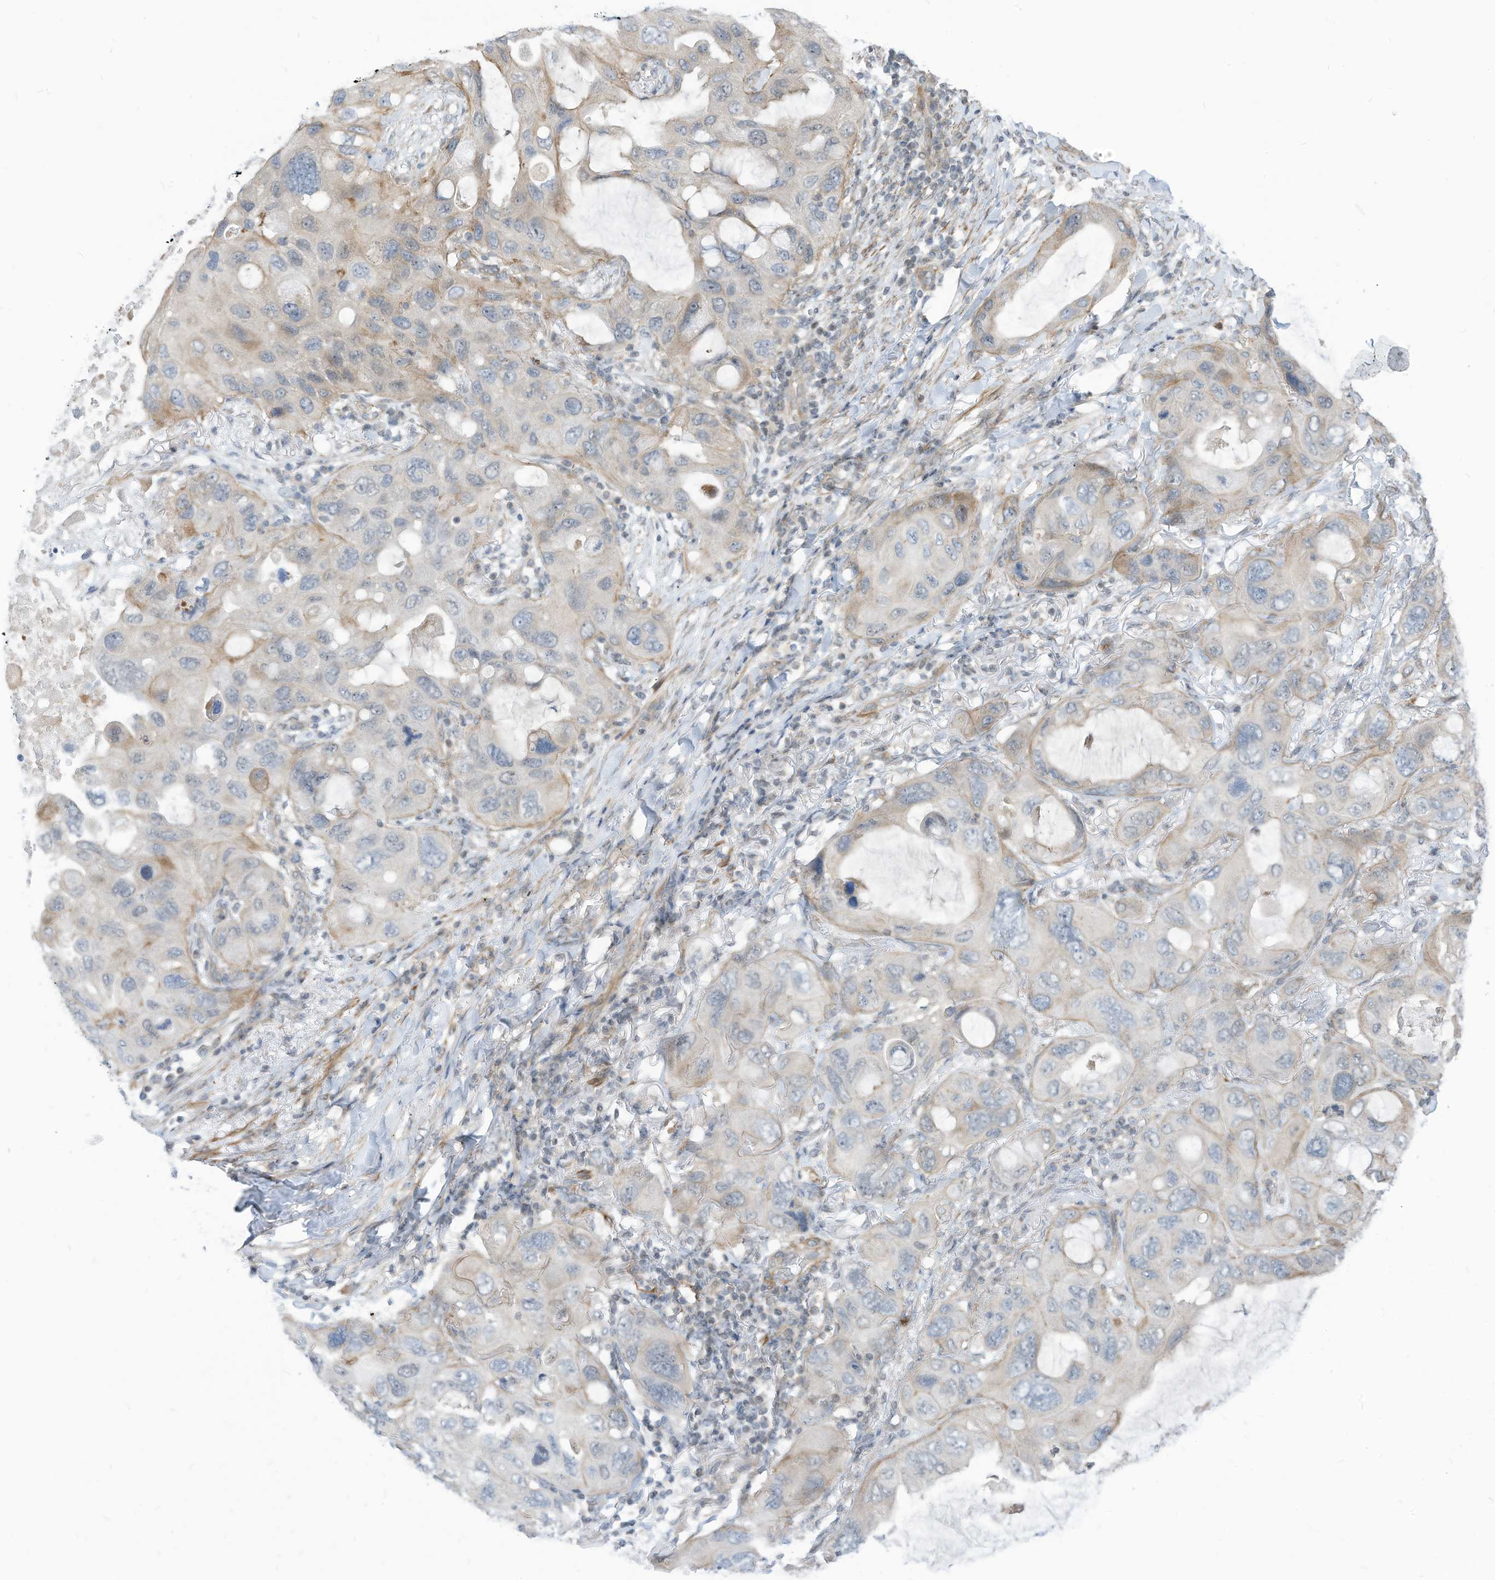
{"staining": {"intensity": "negative", "quantity": "none", "location": "none"}, "tissue": "lung cancer", "cell_type": "Tumor cells", "image_type": "cancer", "snomed": [{"axis": "morphology", "description": "Squamous cell carcinoma, NOS"}, {"axis": "topography", "description": "Lung"}], "caption": "Immunohistochemistry of lung squamous cell carcinoma reveals no positivity in tumor cells. (DAB (3,3'-diaminobenzidine) immunohistochemistry, high magnification).", "gene": "GPATCH3", "patient": {"sex": "female", "age": 73}}